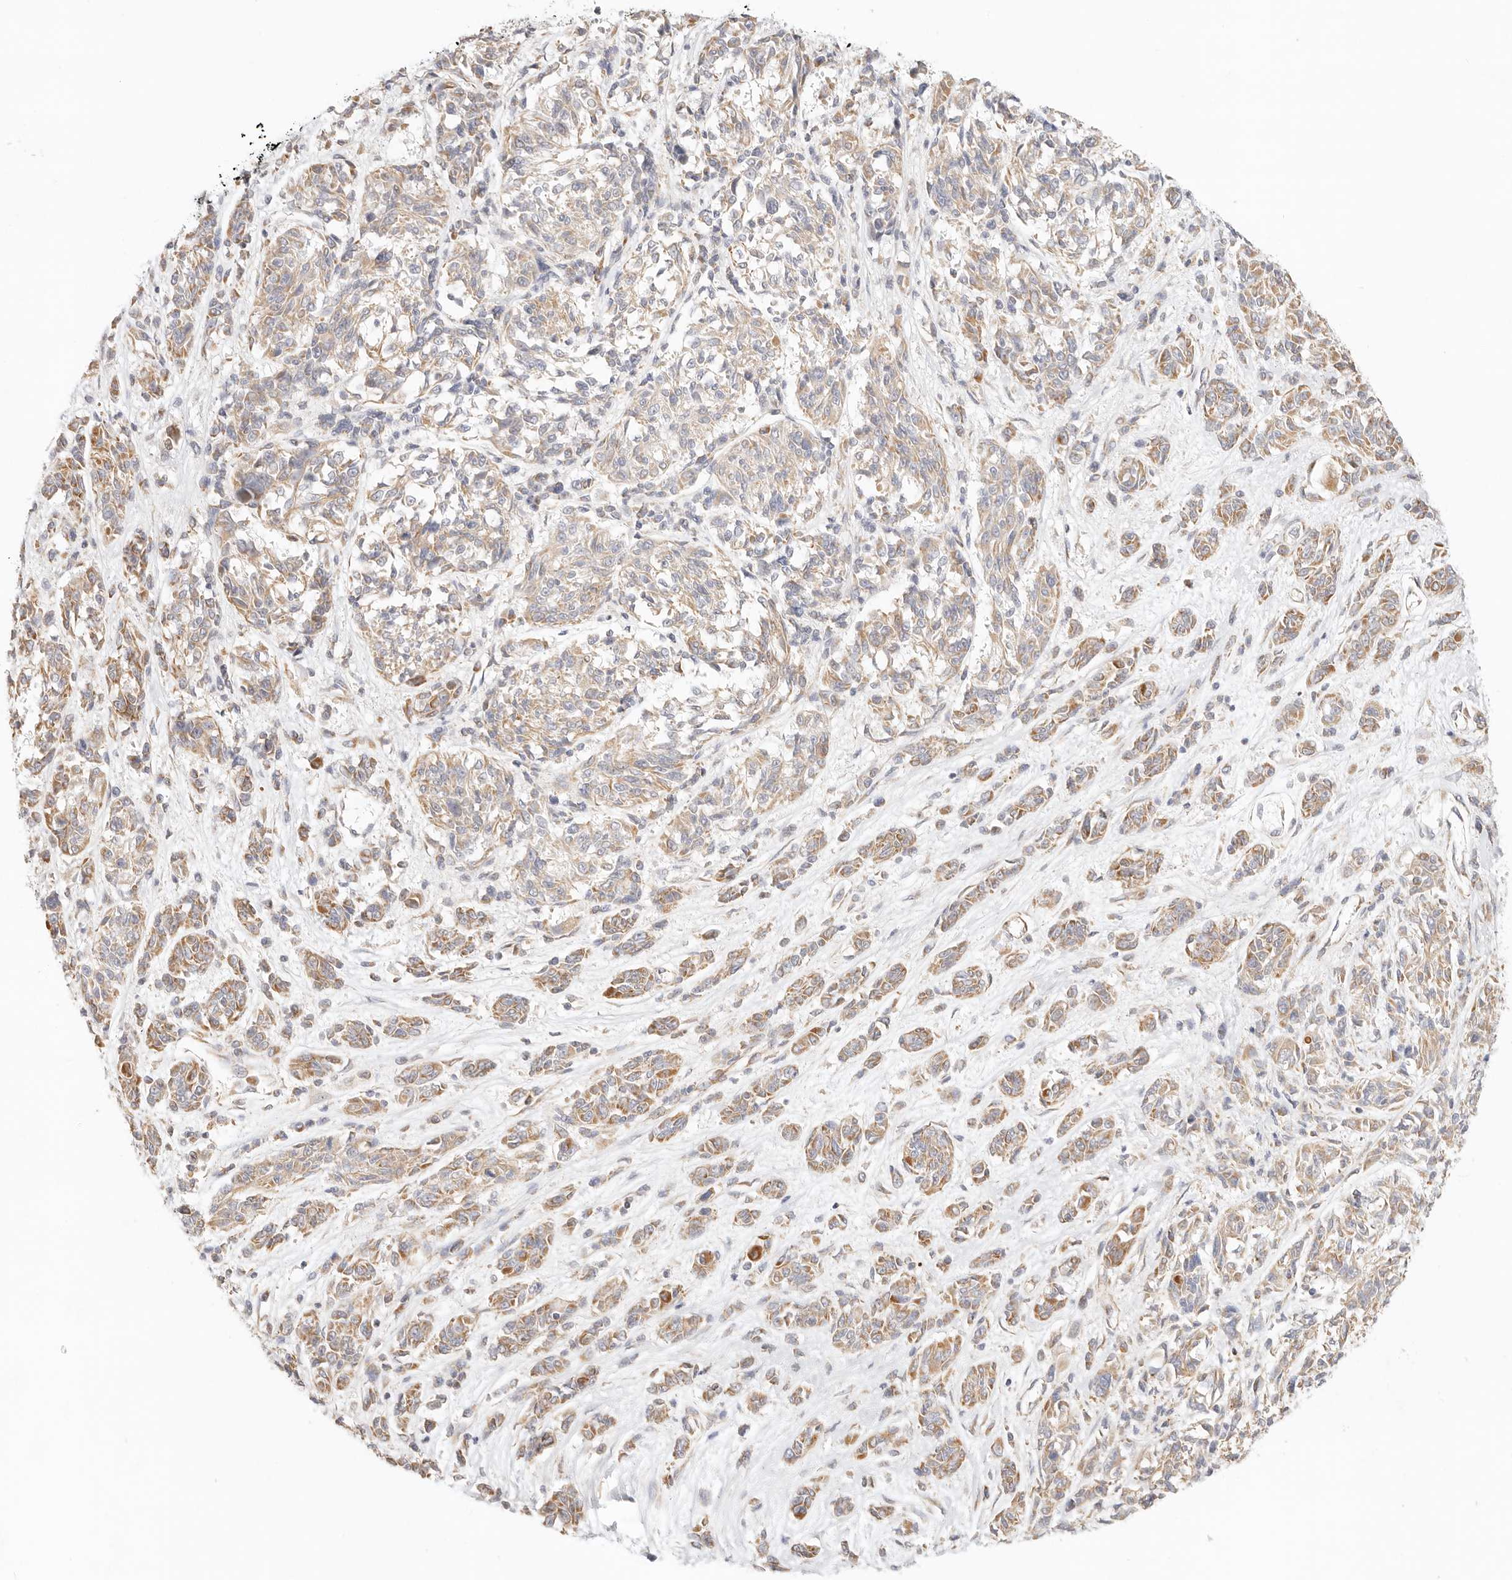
{"staining": {"intensity": "moderate", "quantity": "<25%", "location": "cytoplasmic/membranous"}, "tissue": "melanoma", "cell_type": "Tumor cells", "image_type": "cancer", "snomed": [{"axis": "morphology", "description": "Malignant melanoma, NOS"}, {"axis": "topography", "description": "Skin"}], "caption": "Melanoma tissue shows moderate cytoplasmic/membranous staining in about <25% of tumor cells", "gene": "ZC3H11A", "patient": {"sex": "male", "age": 53}}